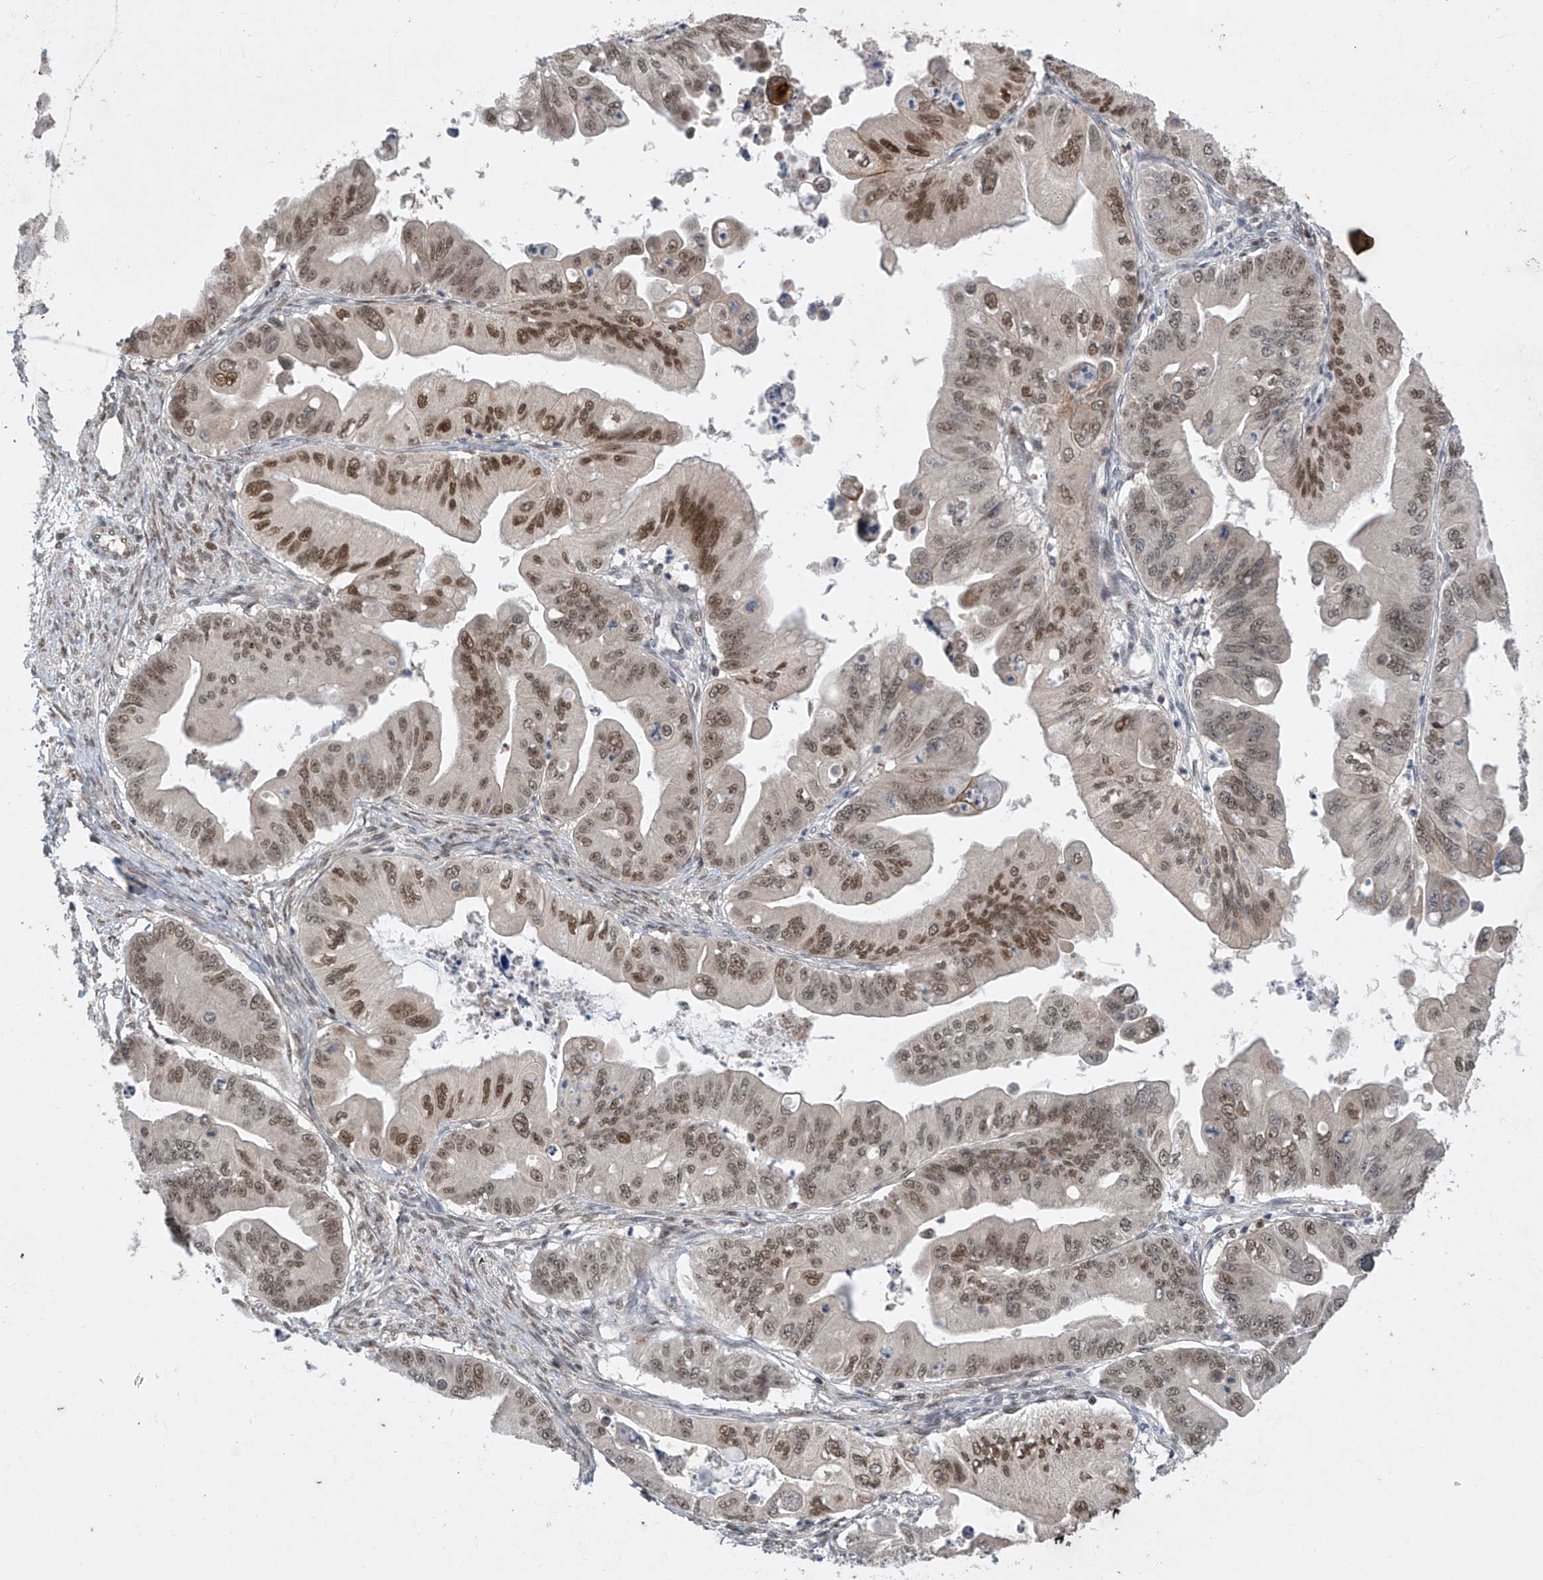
{"staining": {"intensity": "moderate", "quantity": ">75%", "location": "nuclear"}, "tissue": "ovarian cancer", "cell_type": "Tumor cells", "image_type": "cancer", "snomed": [{"axis": "morphology", "description": "Cystadenocarcinoma, mucinous, NOS"}, {"axis": "topography", "description": "Ovary"}], "caption": "High-power microscopy captured an immunohistochemistry (IHC) photomicrograph of ovarian mucinous cystadenocarcinoma, revealing moderate nuclear staining in approximately >75% of tumor cells.", "gene": "LAGE3", "patient": {"sex": "female", "age": 71}}